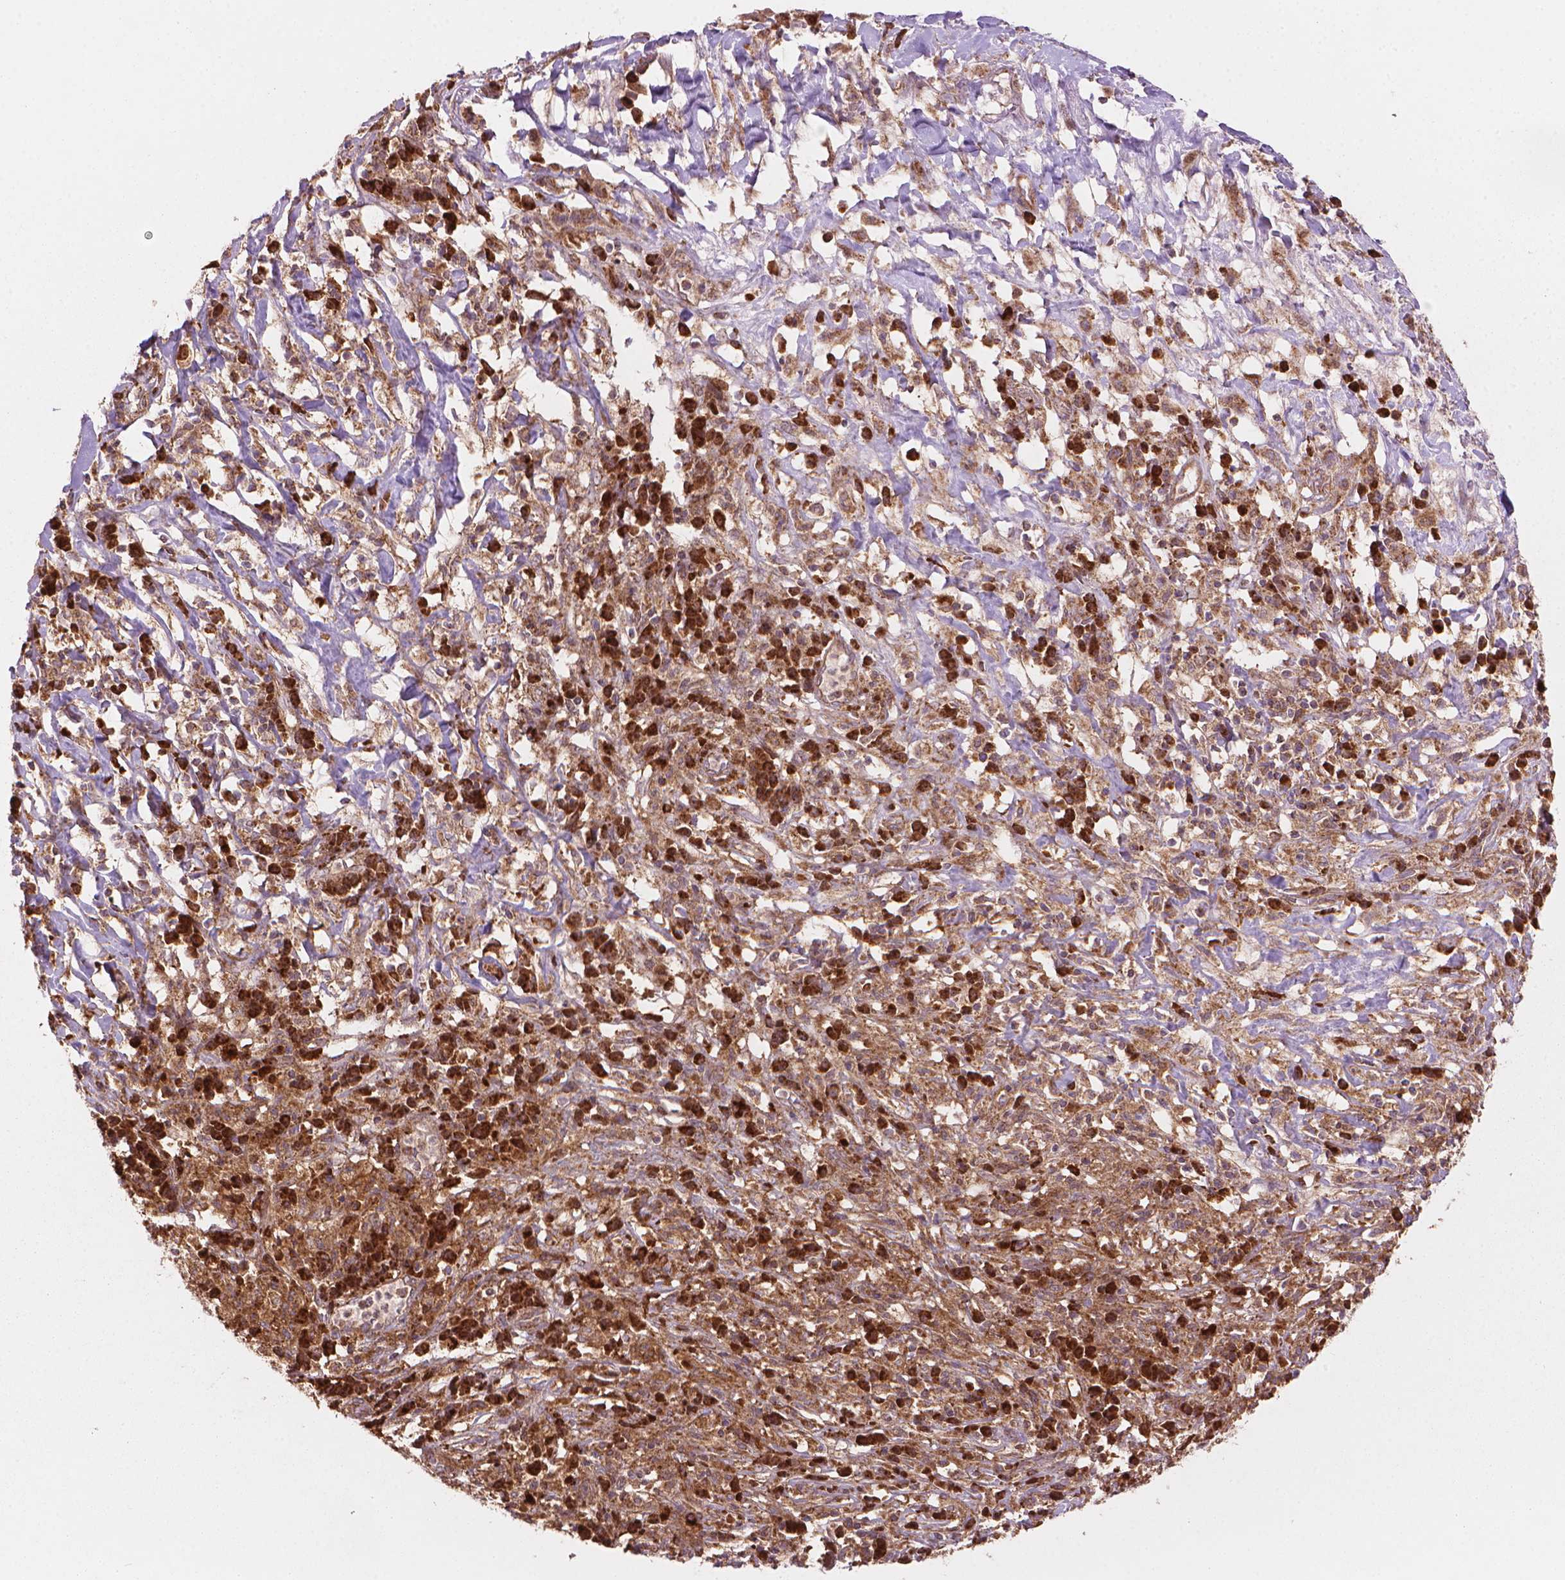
{"staining": {"intensity": "moderate", "quantity": ">75%", "location": "cytoplasmic/membranous"}, "tissue": "melanoma", "cell_type": "Tumor cells", "image_type": "cancer", "snomed": [{"axis": "morphology", "description": "Malignant melanoma, NOS"}, {"axis": "topography", "description": "Skin"}], "caption": "IHC photomicrograph of malignant melanoma stained for a protein (brown), which displays medium levels of moderate cytoplasmic/membranous staining in approximately >75% of tumor cells.", "gene": "VARS2", "patient": {"sex": "female", "age": 91}}